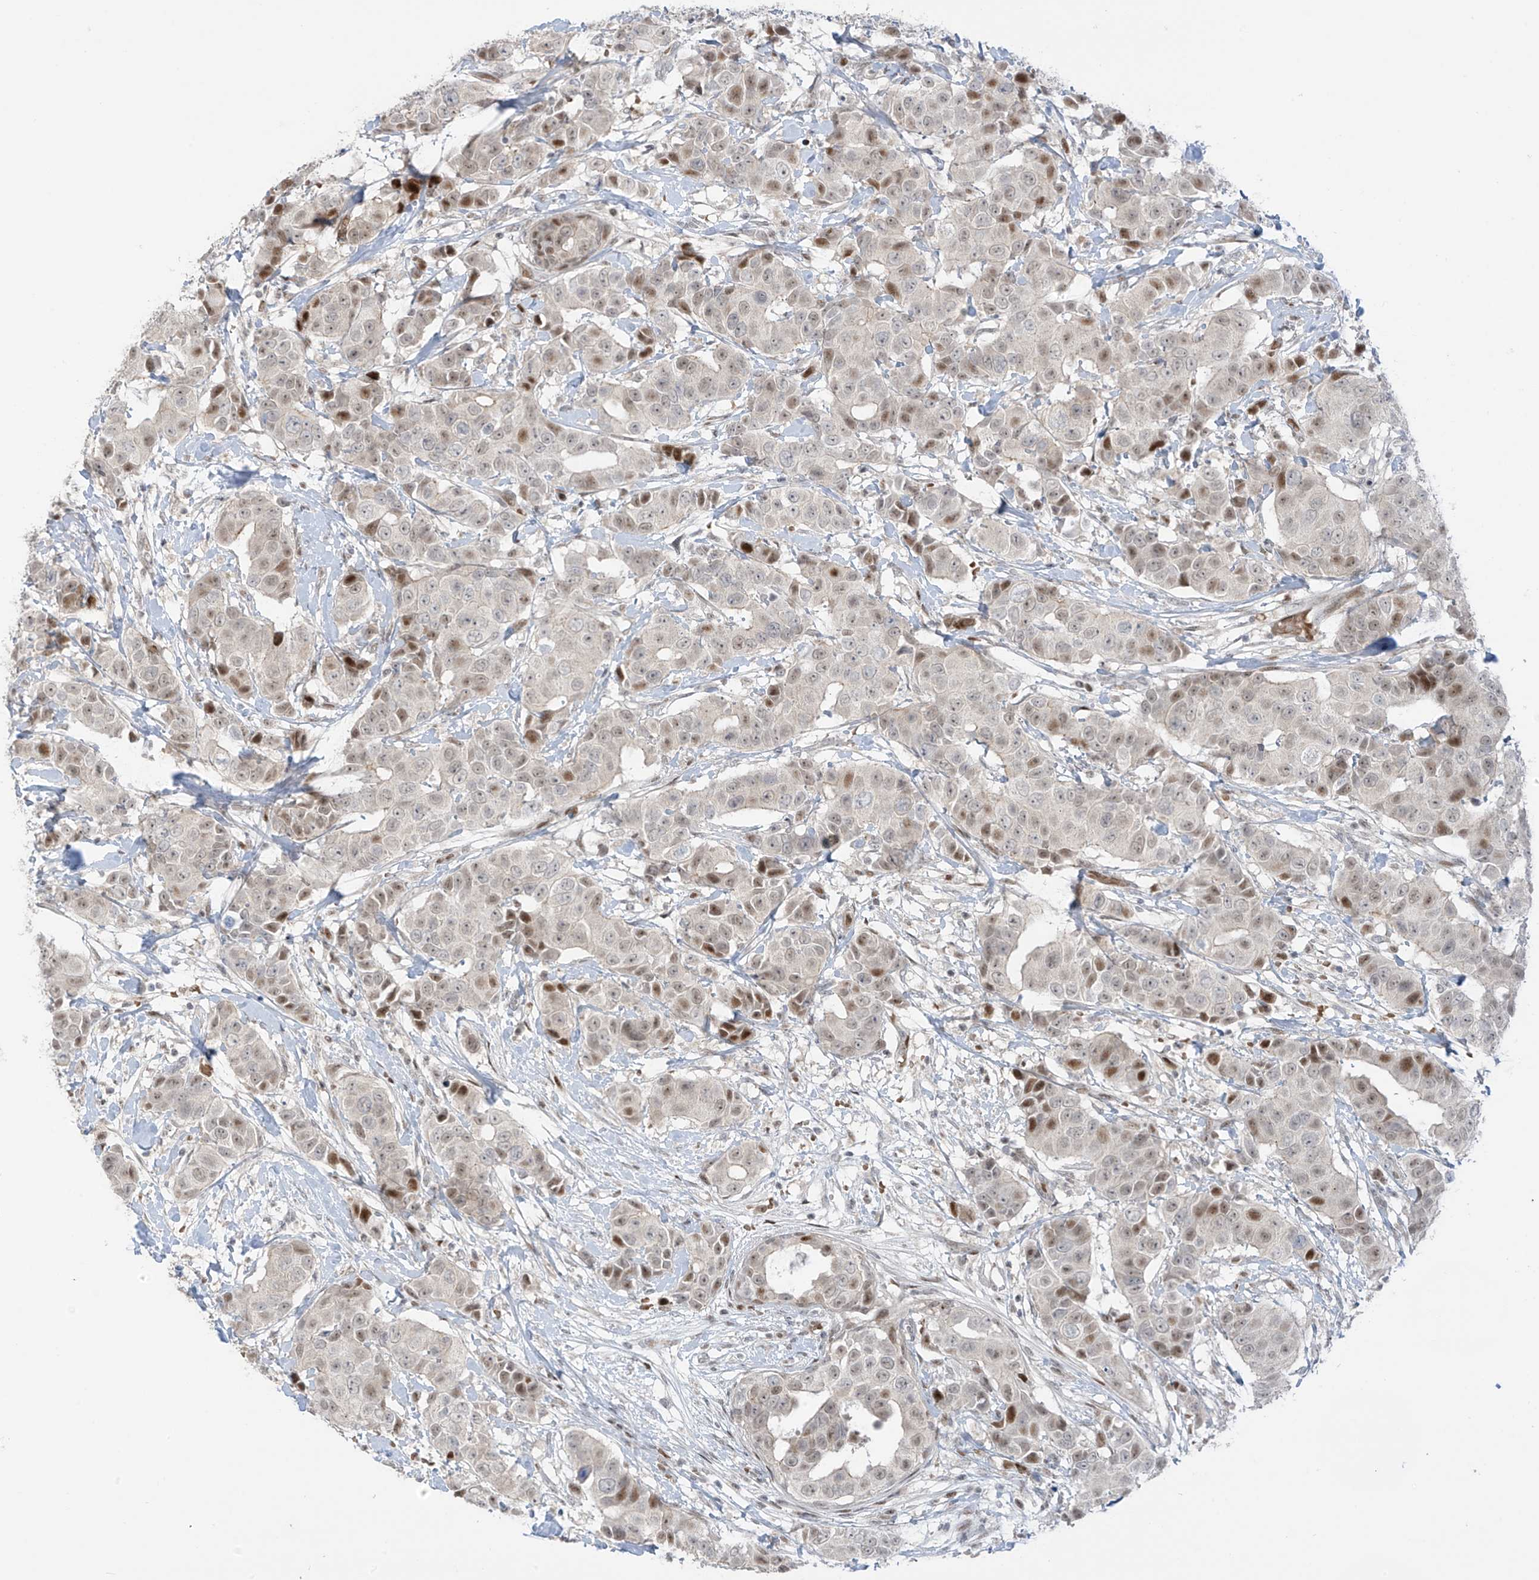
{"staining": {"intensity": "moderate", "quantity": "<25%", "location": "nuclear"}, "tissue": "breast cancer", "cell_type": "Tumor cells", "image_type": "cancer", "snomed": [{"axis": "morphology", "description": "Normal tissue, NOS"}, {"axis": "morphology", "description": "Duct carcinoma"}, {"axis": "topography", "description": "Breast"}], "caption": "Moderate nuclear staining is identified in about <25% of tumor cells in breast invasive ductal carcinoma. Immunohistochemistry stains the protein of interest in brown and the nuclei are stained blue.", "gene": "ZCWPW2", "patient": {"sex": "female", "age": 39}}